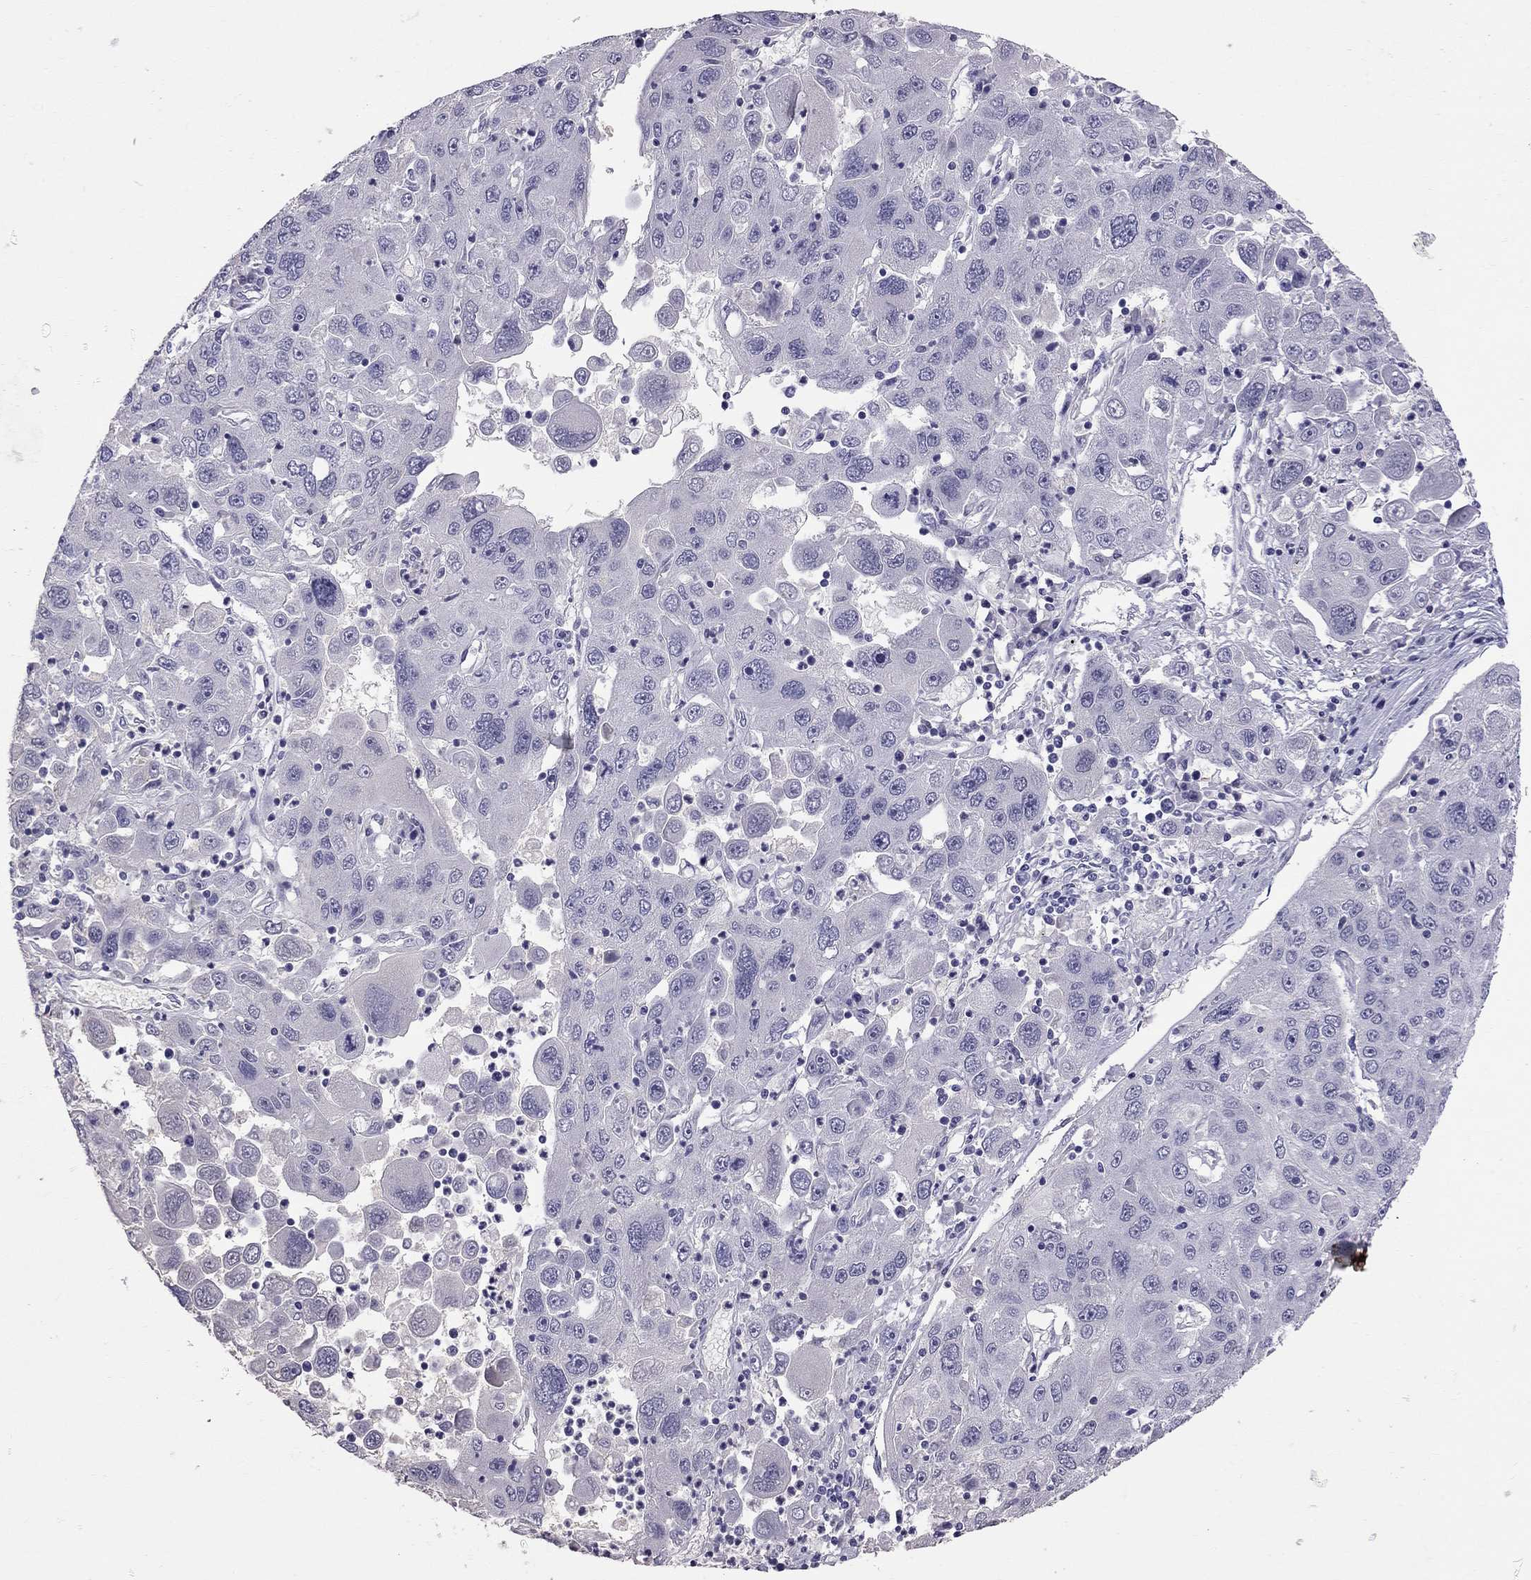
{"staining": {"intensity": "negative", "quantity": "none", "location": "none"}, "tissue": "stomach cancer", "cell_type": "Tumor cells", "image_type": "cancer", "snomed": [{"axis": "morphology", "description": "Adenocarcinoma, NOS"}, {"axis": "topography", "description": "Stomach"}], "caption": "This is a image of immunohistochemistry staining of adenocarcinoma (stomach), which shows no staining in tumor cells.", "gene": "CFAP91", "patient": {"sex": "male", "age": 56}}